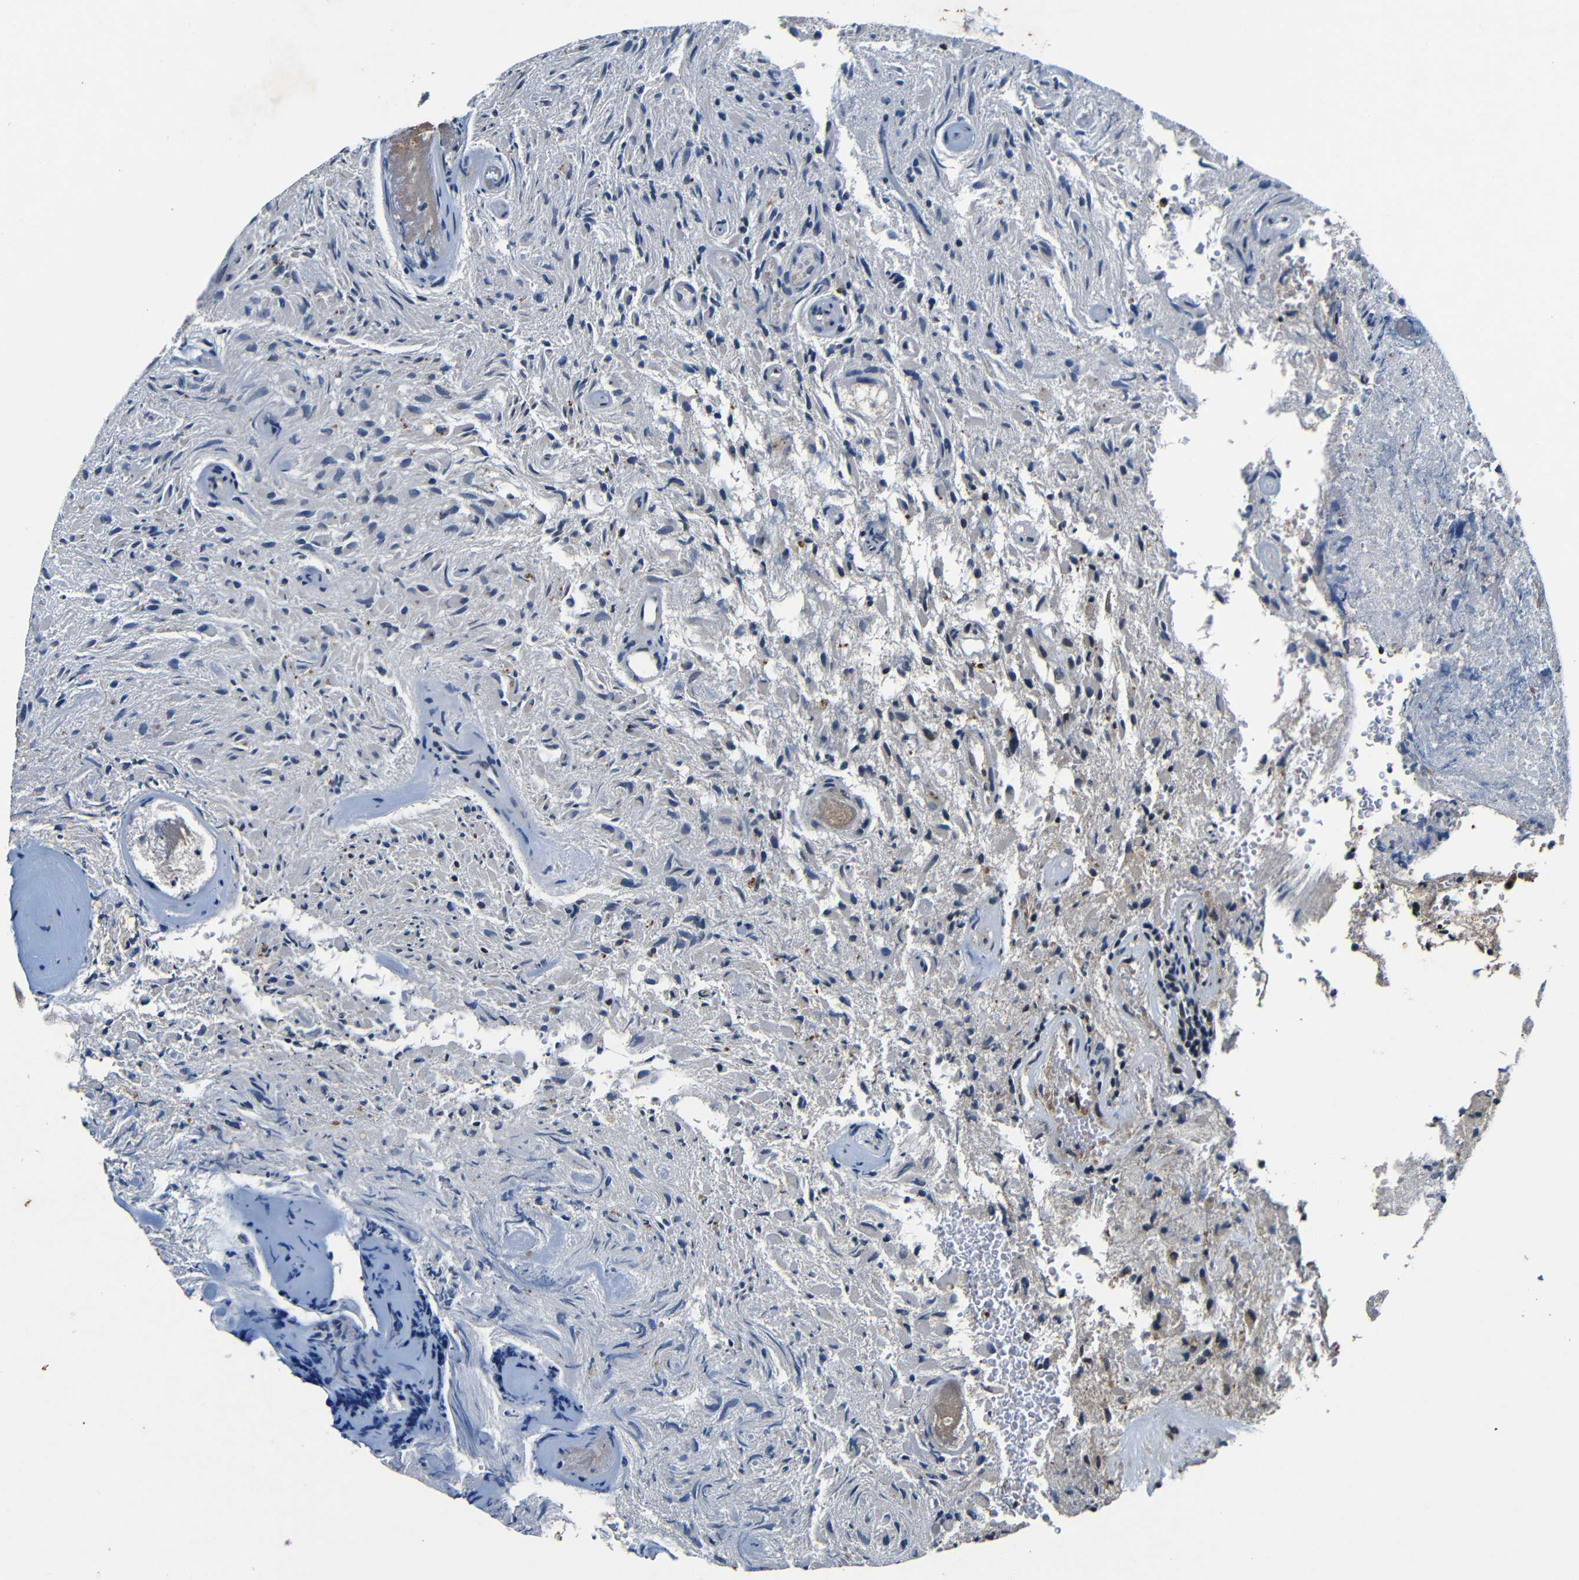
{"staining": {"intensity": "moderate", "quantity": ">75%", "location": "cytoplasmic/membranous,nuclear"}, "tissue": "glioma", "cell_type": "Tumor cells", "image_type": "cancer", "snomed": [{"axis": "morphology", "description": "Glioma, malignant, High grade"}, {"axis": "topography", "description": "Brain"}], "caption": "Approximately >75% of tumor cells in glioma show moderate cytoplasmic/membranous and nuclear protein staining as visualized by brown immunohistochemical staining.", "gene": "FOXD4", "patient": {"sex": "male", "age": 71}}